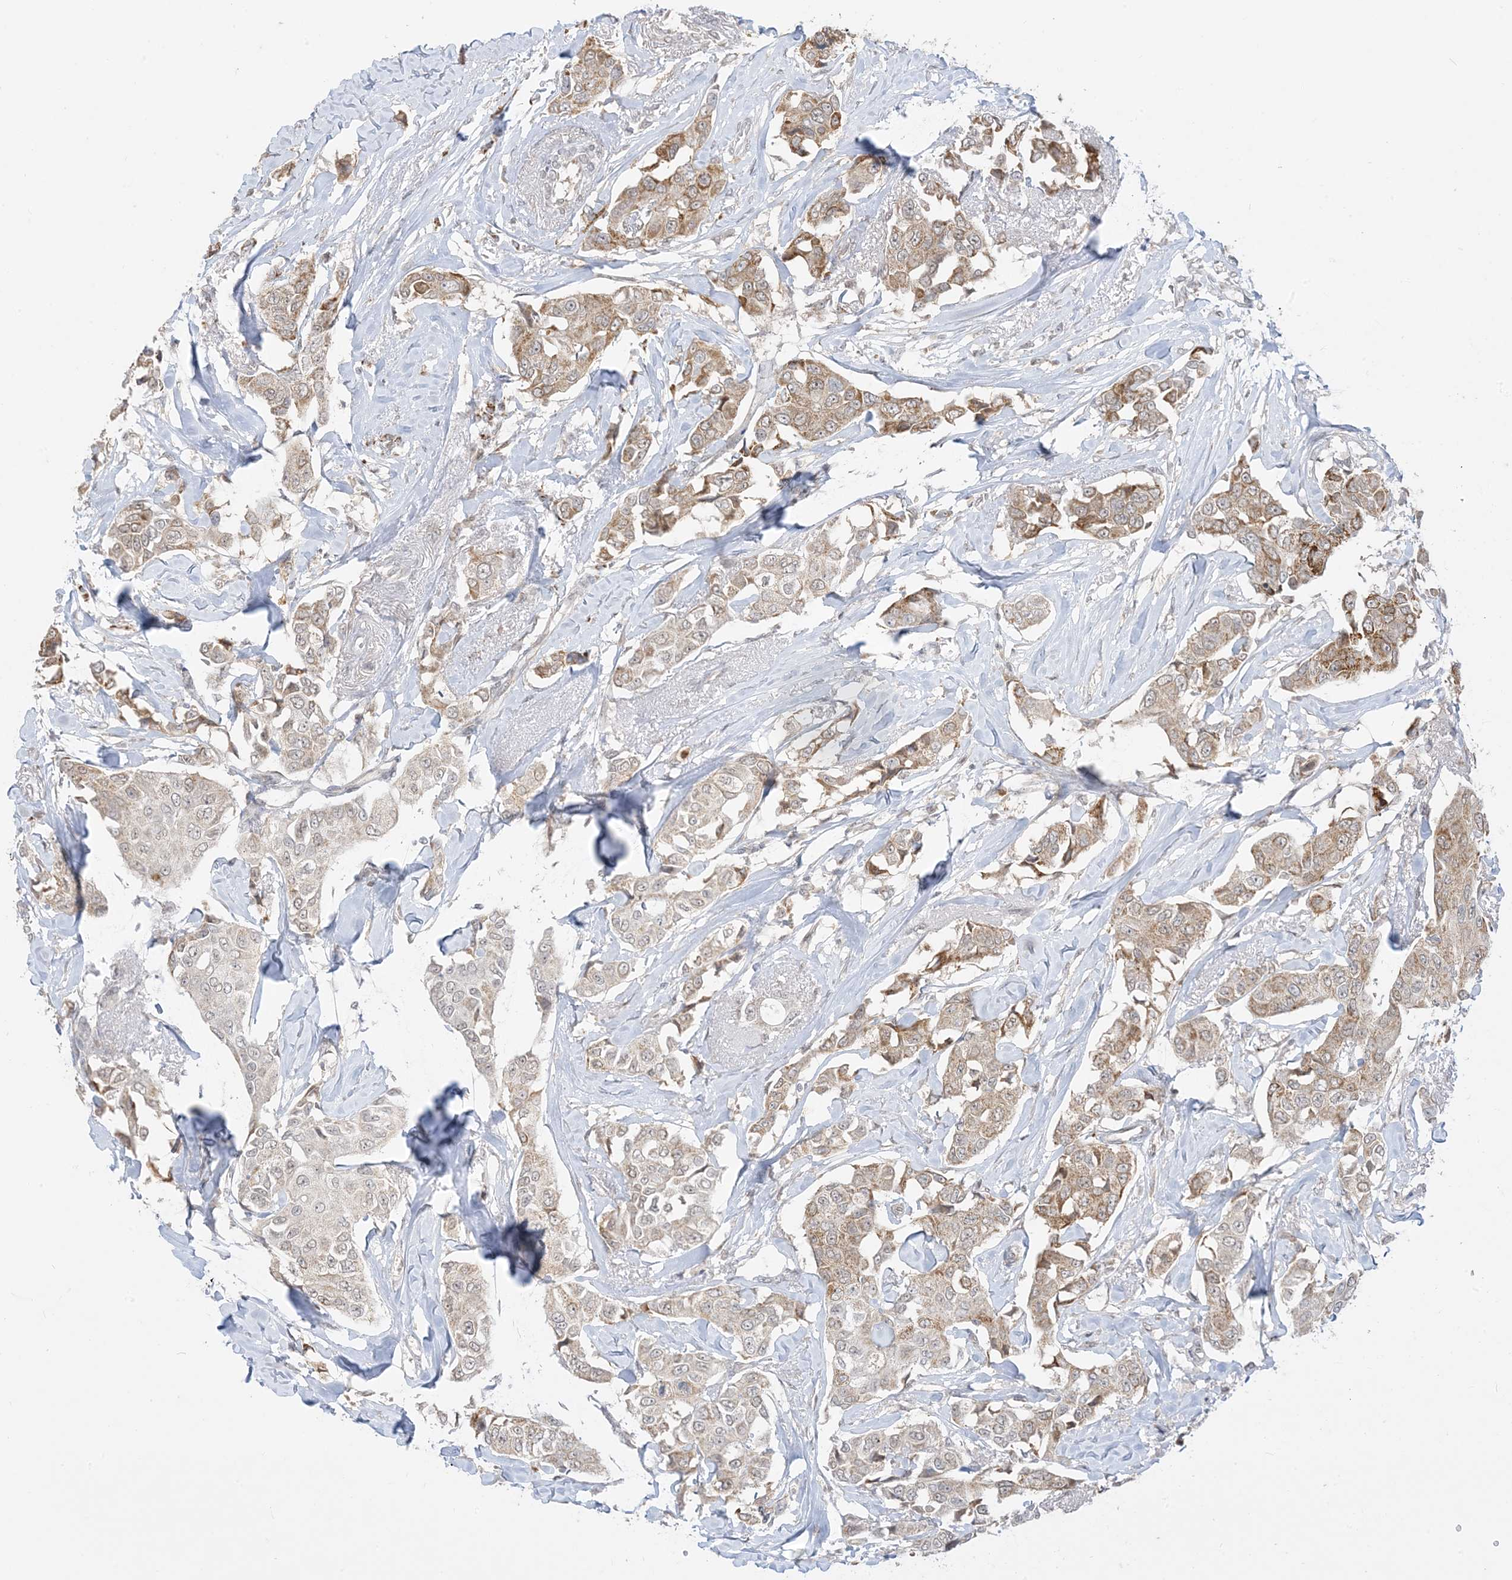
{"staining": {"intensity": "moderate", "quantity": "25%-75%", "location": "cytoplasmic/membranous"}, "tissue": "breast cancer", "cell_type": "Tumor cells", "image_type": "cancer", "snomed": [{"axis": "morphology", "description": "Duct carcinoma"}, {"axis": "topography", "description": "Breast"}], "caption": "Breast invasive ductal carcinoma stained with a protein marker displays moderate staining in tumor cells.", "gene": "KANSL3", "patient": {"sex": "female", "age": 80}}